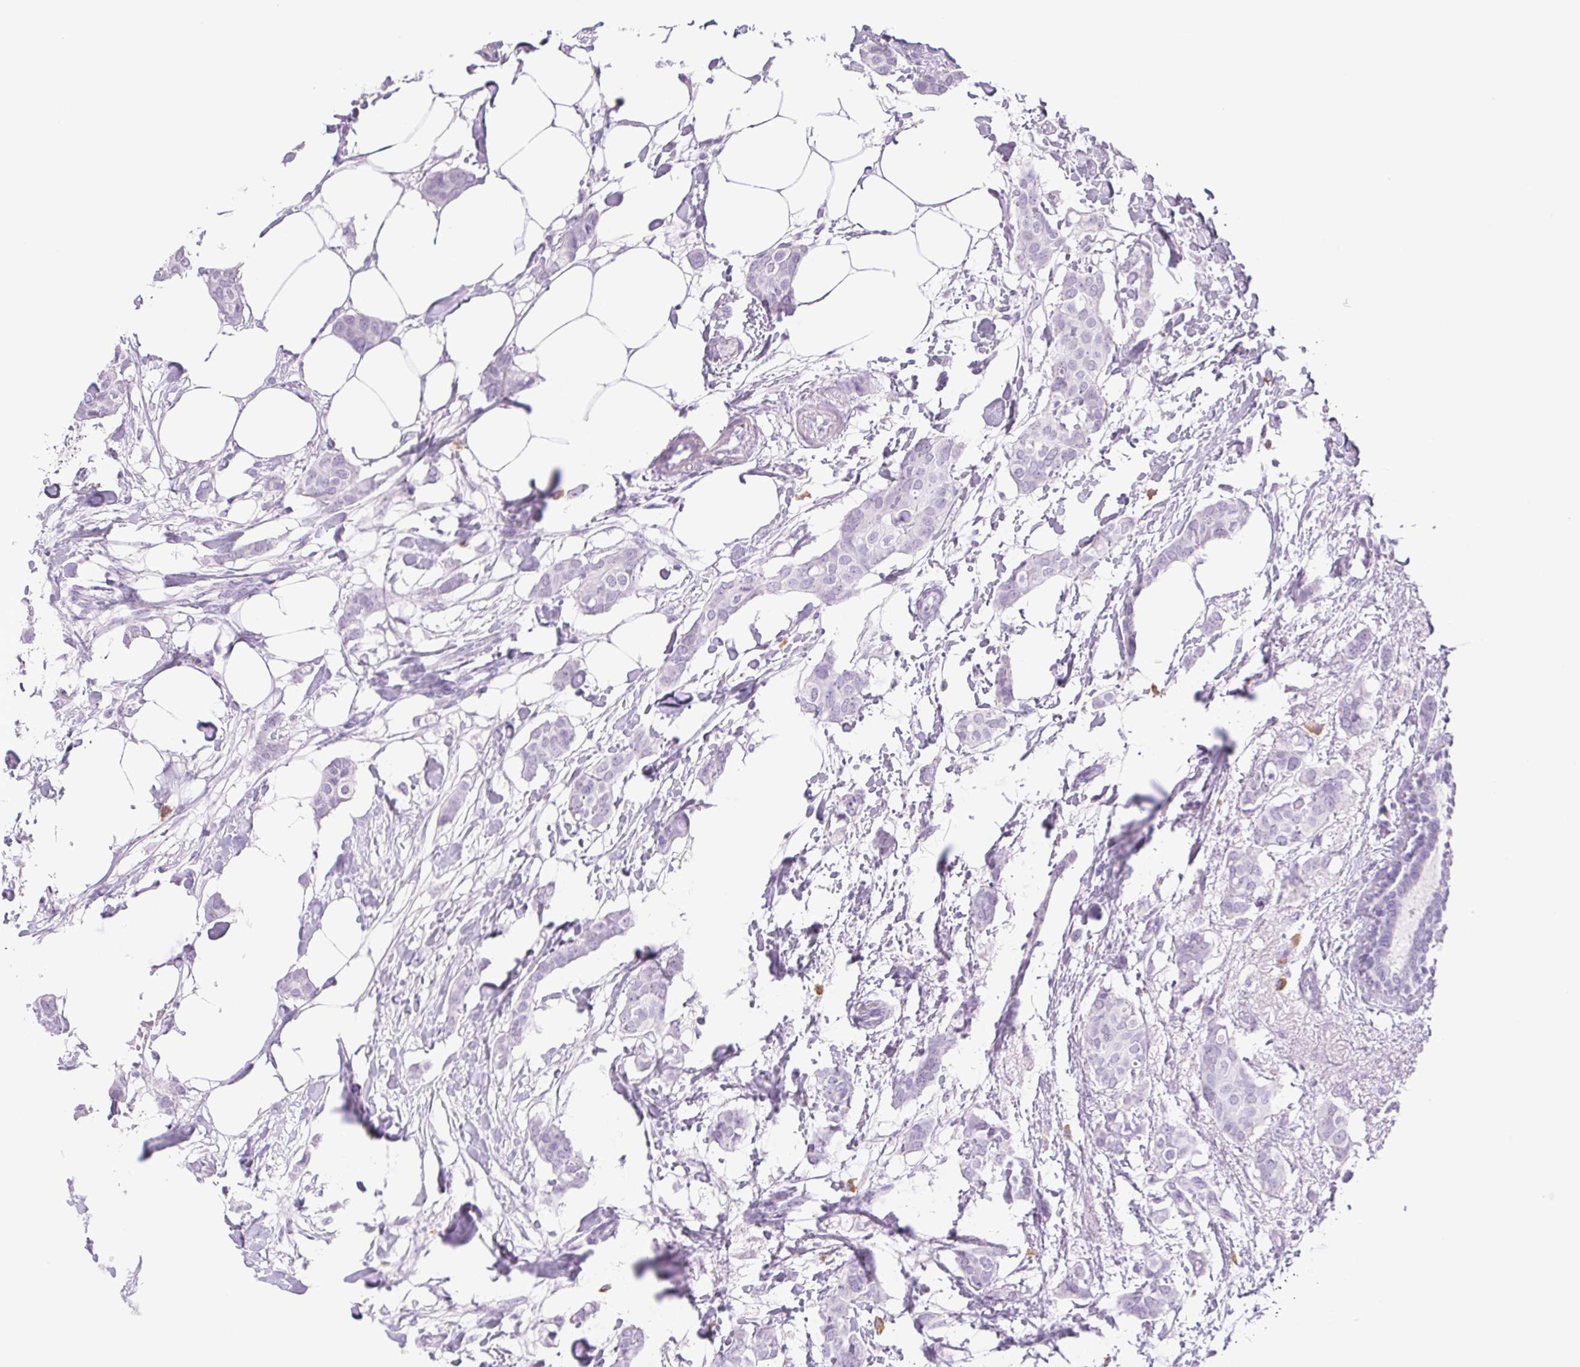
{"staining": {"intensity": "negative", "quantity": "none", "location": "none"}, "tissue": "breast cancer", "cell_type": "Tumor cells", "image_type": "cancer", "snomed": [{"axis": "morphology", "description": "Duct carcinoma"}, {"axis": "topography", "description": "Breast"}], "caption": "Tumor cells show no significant staining in intraductal carcinoma (breast).", "gene": "PAPPA2", "patient": {"sex": "female", "age": 62}}